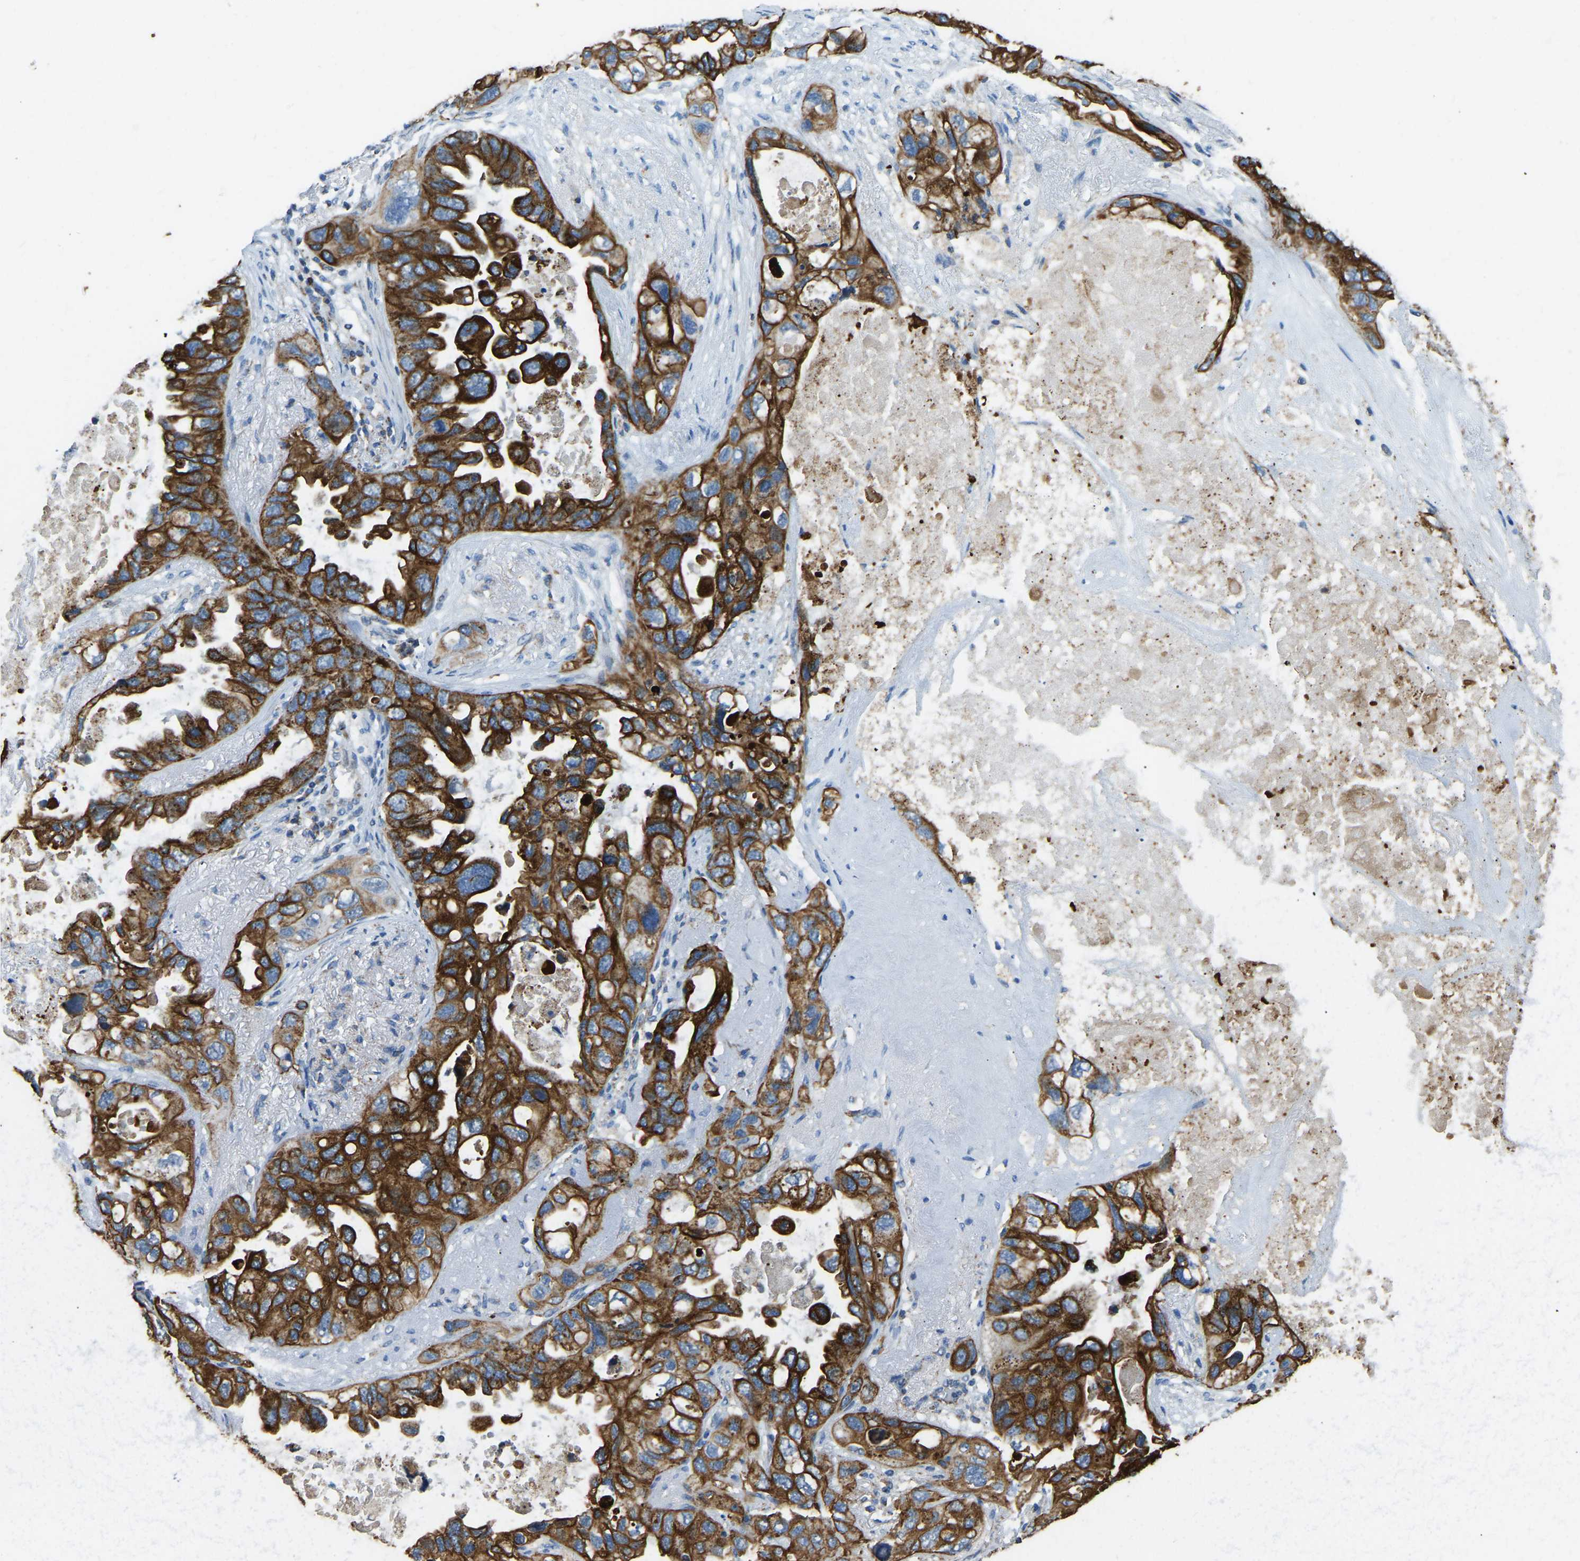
{"staining": {"intensity": "strong", "quantity": ">75%", "location": "cytoplasmic/membranous"}, "tissue": "lung cancer", "cell_type": "Tumor cells", "image_type": "cancer", "snomed": [{"axis": "morphology", "description": "Squamous cell carcinoma, NOS"}, {"axis": "topography", "description": "Lung"}], "caption": "Lung cancer tissue reveals strong cytoplasmic/membranous staining in approximately >75% of tumor cells, visualized by immunohistochemistry. (DAB (3,3'-diaminobenzidine) = brown stain, brightfield microscopy at high magnification).", "gene": "ZNF200", "patient": {"sex": "female", "age": 73}}